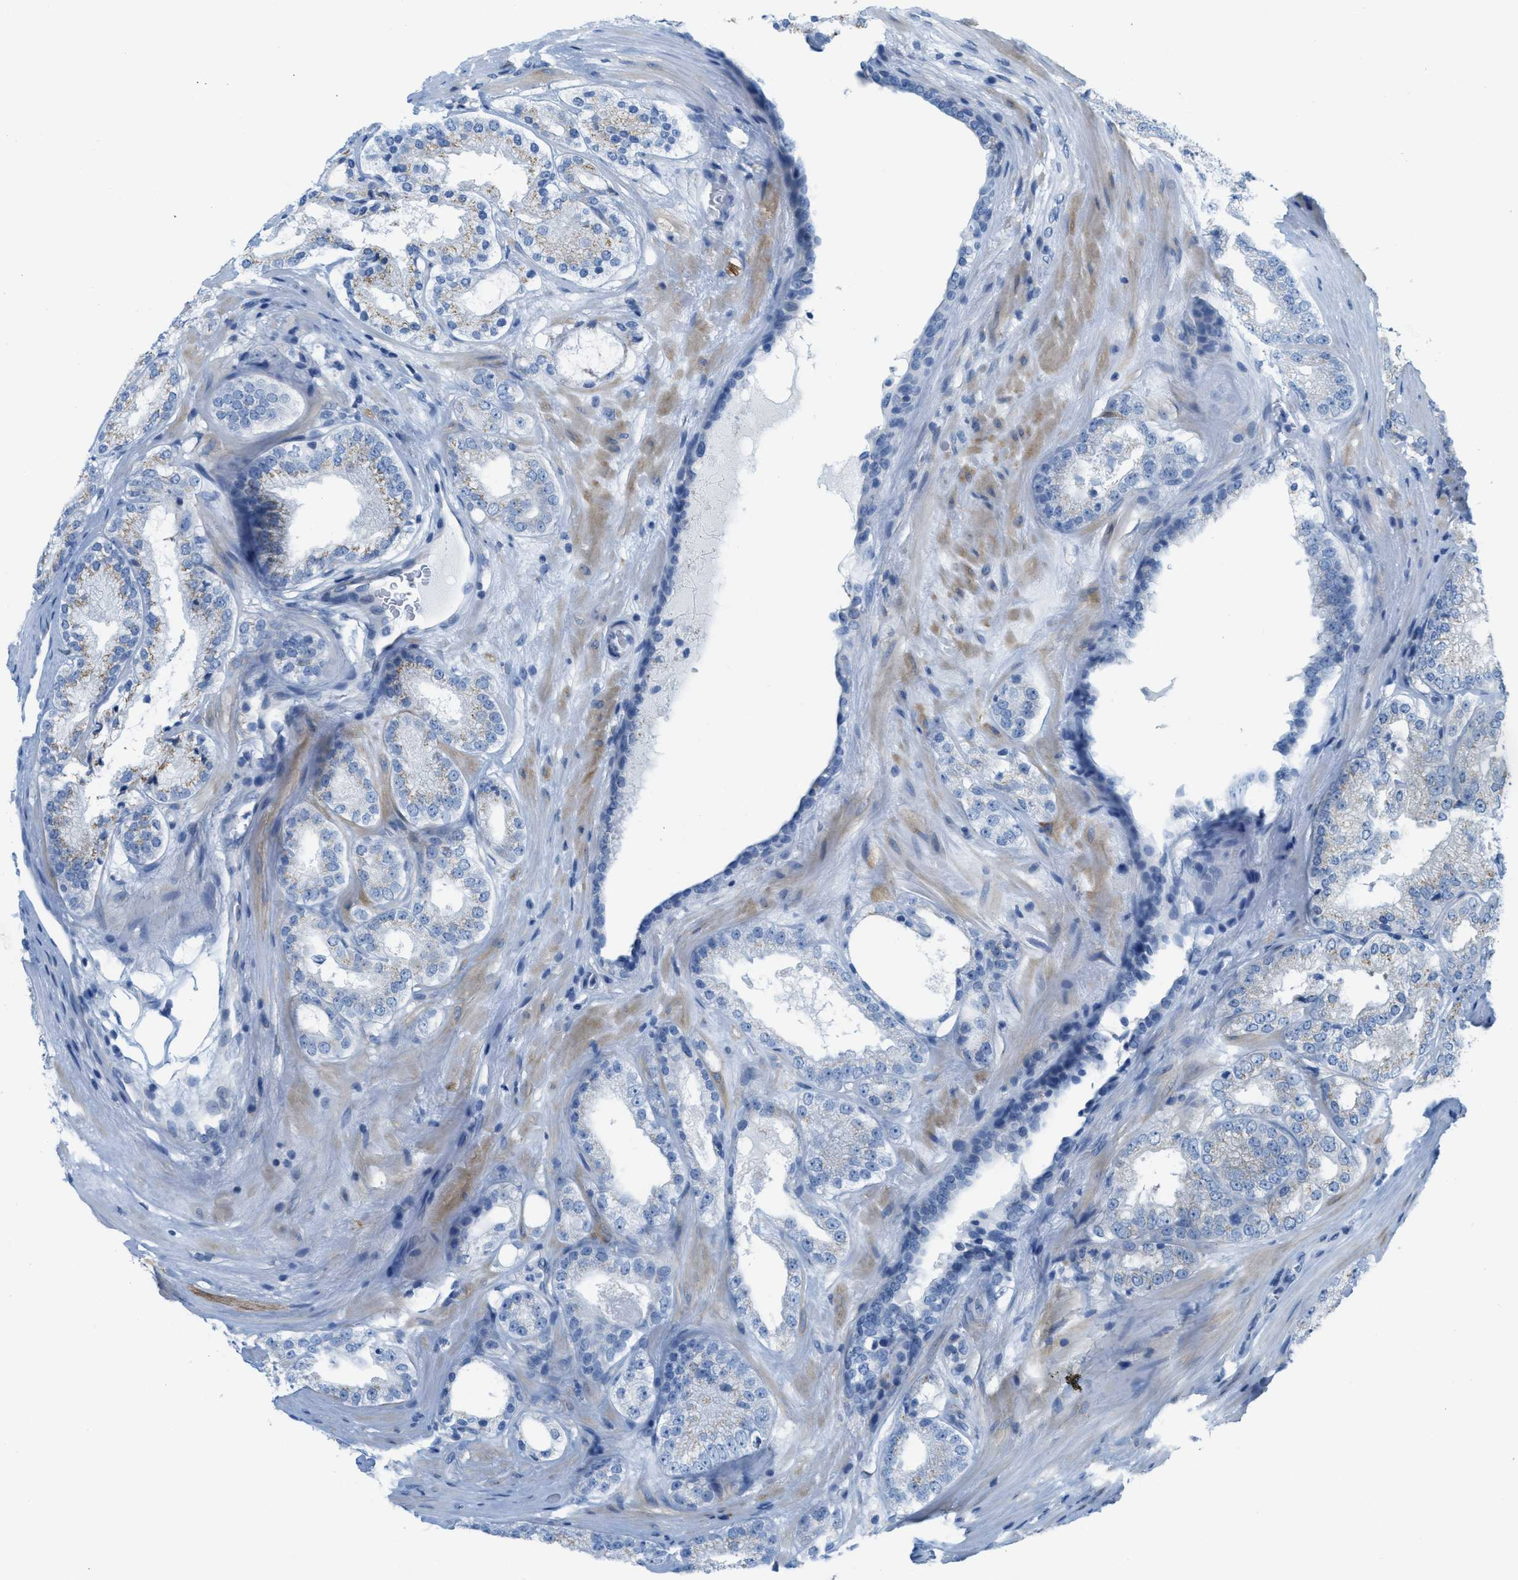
{"staining": {"intensity": "moderate", "quantity": "<25%", "location": "cytoplasmic/membranous"}, "tissue": "prostate cancer", "cell_type": "Tumor cells", "image_type": "cancer", "snomed": [{"axis": "morphology", "description": "Adenocarcinoma, High grade"}, {"axis": "topography", "description": "Prostate"}], "caption": "Immunohistochemistry (IHC) (DAB (3,3'-diaminobenzidine)) staining of prostate cancer (adenocarcinoma (high-grade)) demonstrates moderate cytoplasmic/membranous protein staining in approximately <25% of tumor cells. The staining was performed using DAB (3,3'-diaminobenzidine), with brown indicating positive protein expression. Nuclei are stained blue with hematoxylin.", "gene": "ASGR1", "patient": {"sex": "male", "age": 65}}